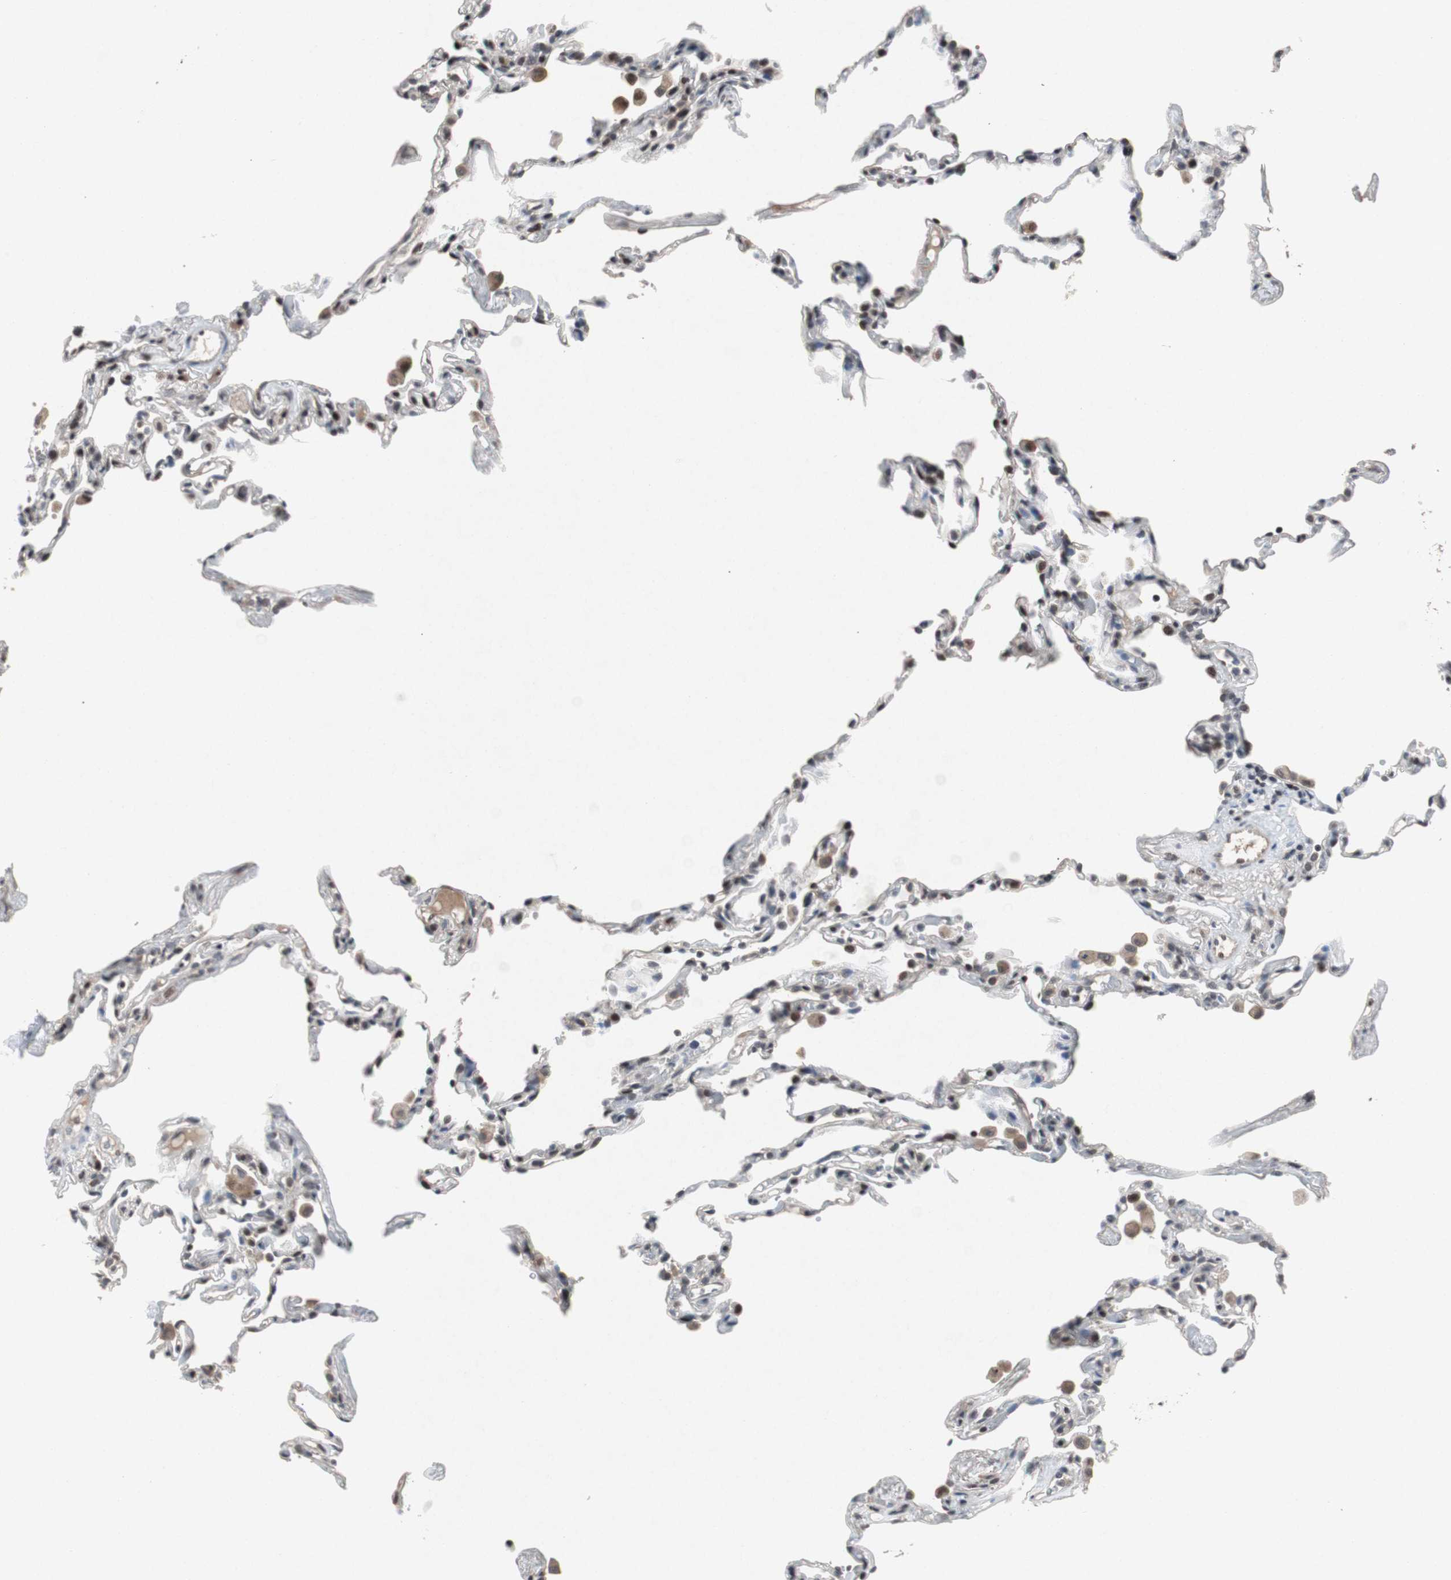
{"staining": {"intensity": "negative", "quantity": "none", "location": "none"}, "tissue": "lung", "cell_type": "Alveolar cells", "image_type": "normal", "snomed": [{"axis": "morphology", "description": "Normal tissue, NOS"}, {"axis": "topography", "description": "Lung"}], "caption": "Immunohistochemistry (IHC) of normal human lung shows no expression in alveolar cells.", "gene": "TP63", "patient": {"sex": "male", "age": 59}}